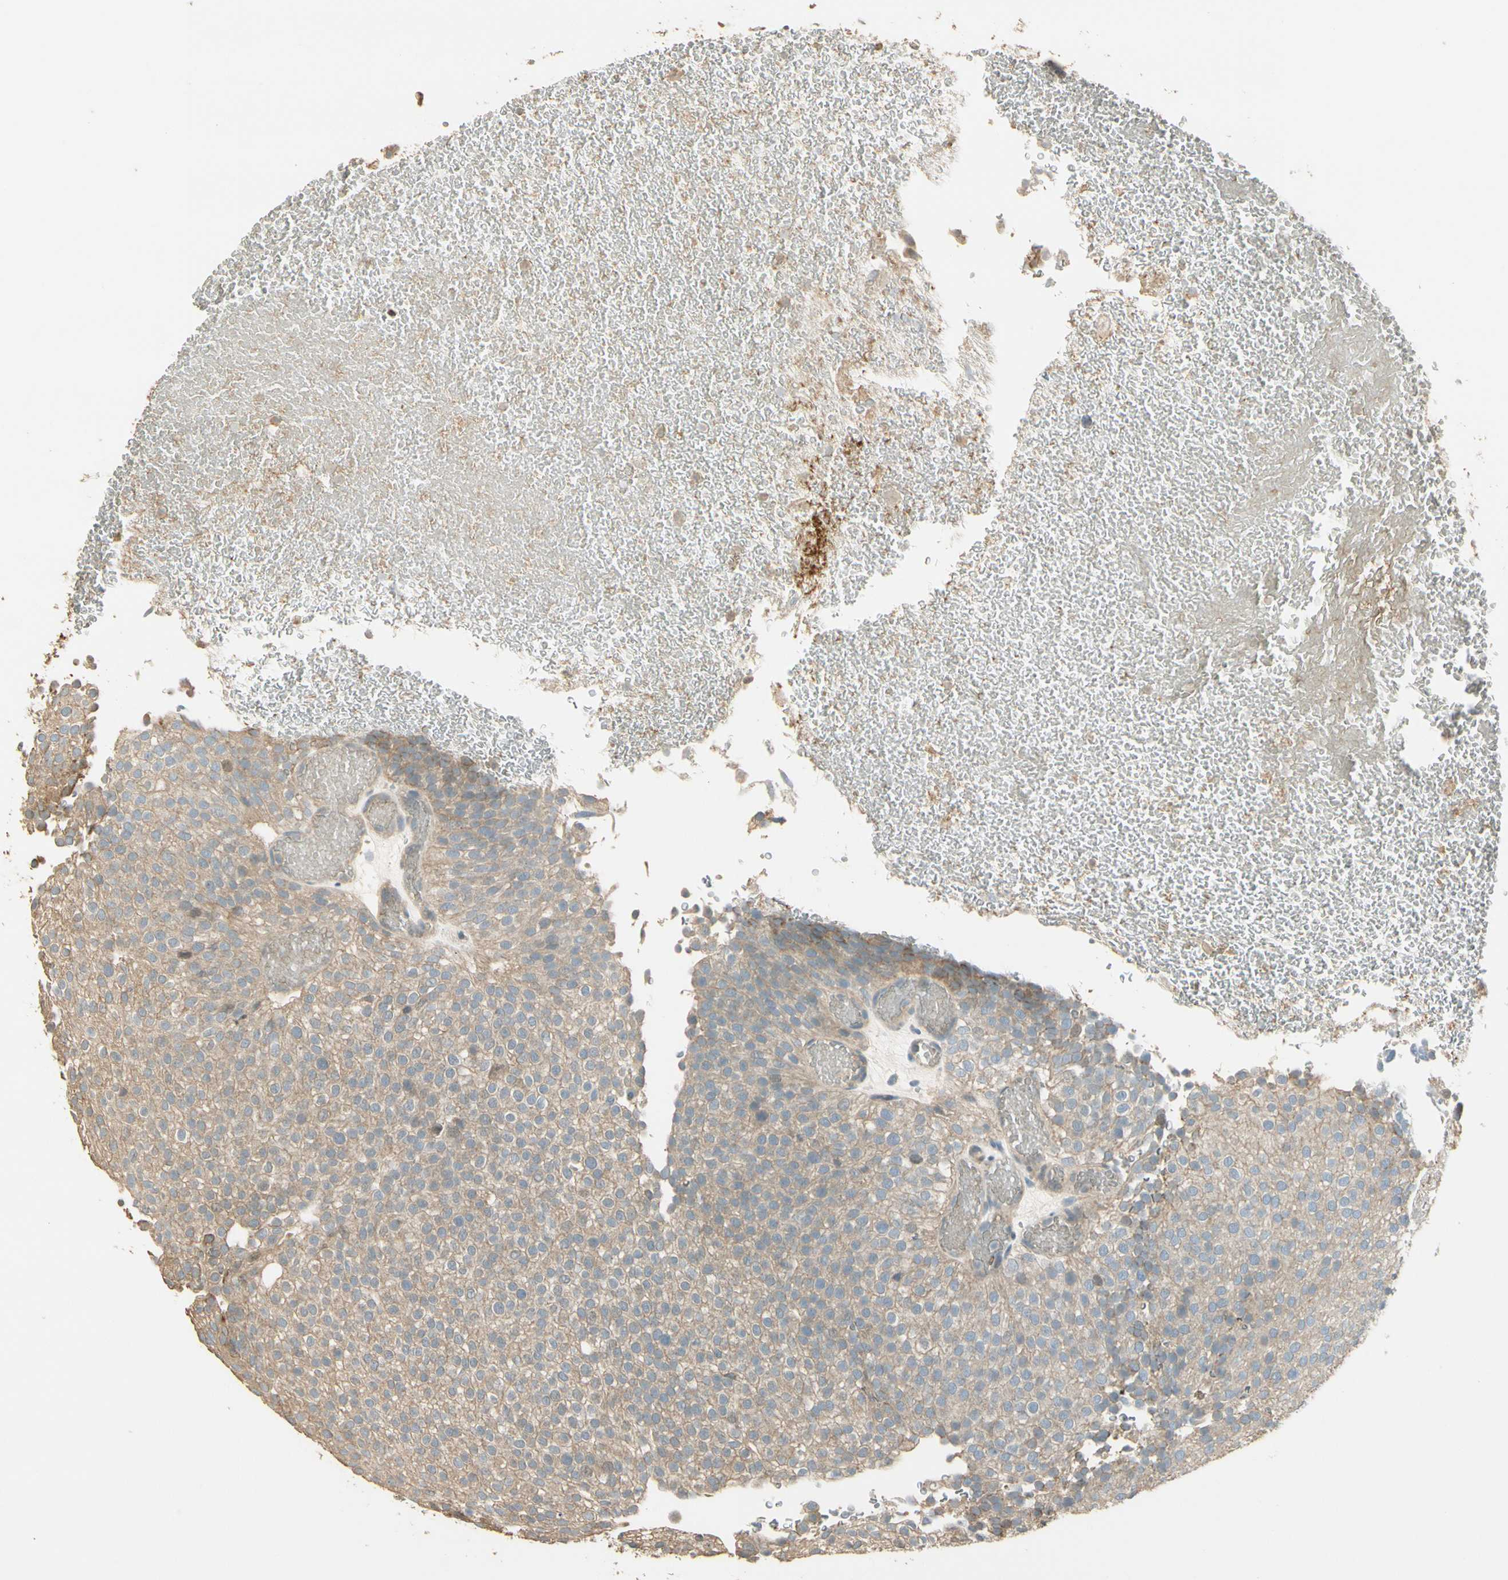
{"staining": {"intensity": "weak", "quantity": ">75%", "location": "cytoplasmic/membranous"}, "tissue": "urothelial cancer", "cell_type": "Tumor cells", "image_type": "cancer", "snomed": [{"axis": "morphology", "description": "Urothelial carcinoma, Low grade"}, {"axis": "topography", "description": "Urinary bladder"}], "caption": "A micrograph showing weak cytoplasmic/membranous expression in about >75% of tumor cells in urothelial cancer, as visualized by brown immunohistochemical staining.", "gene": "PLXNA1", "patient": {"sex": "male", "age": 78}}